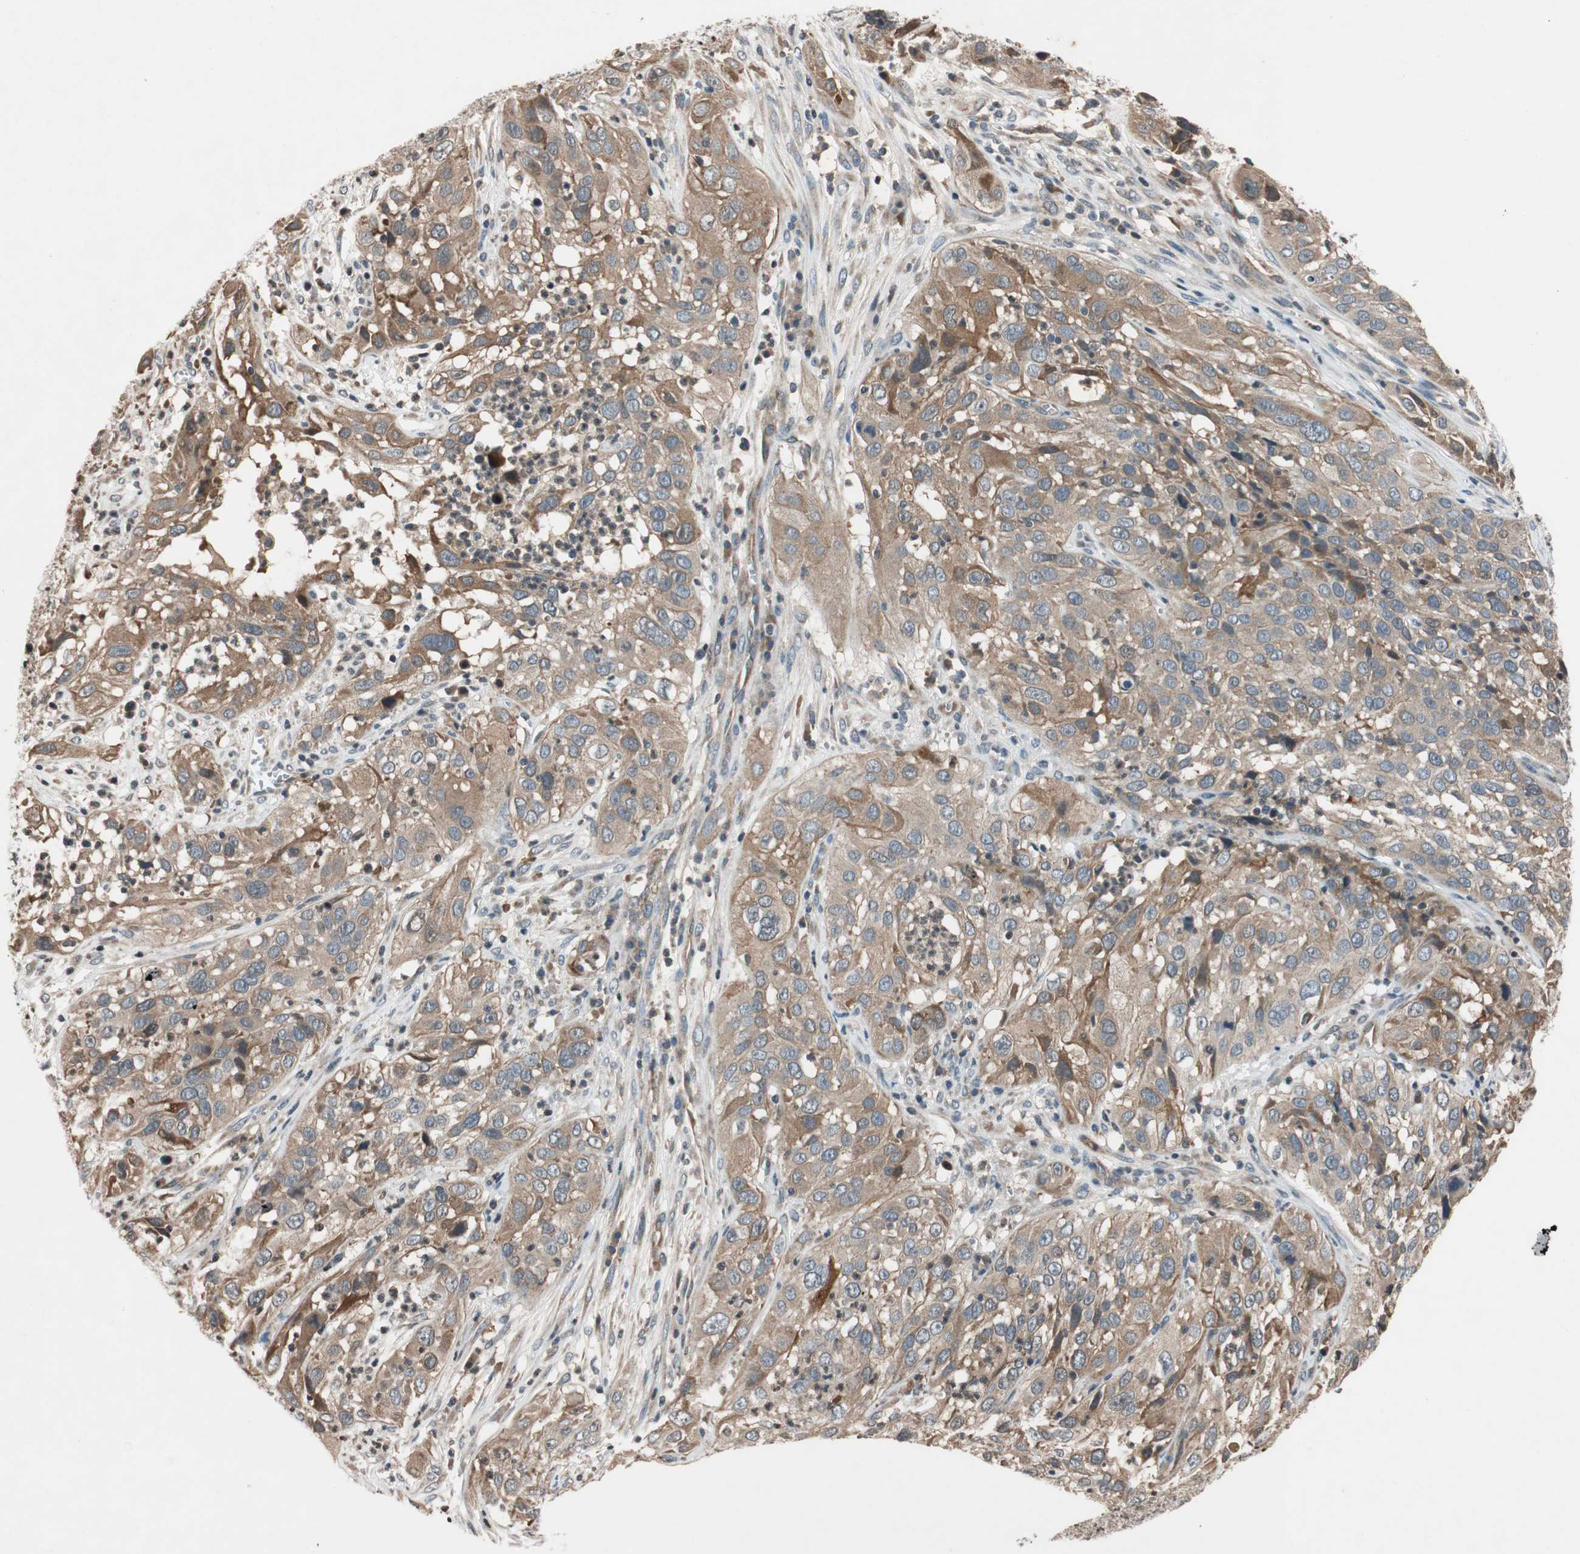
{"staining": {"intensity": "moderate", "quantity": ">75%", "location": "cytoplasmic/membranous"}, "tissue": "cervical cancer", "cell_type": "Tumor cells", "image_type": "cancer", "snomed": [{"axis": "morphology", "description": "Squamous cell carcinoma, NOS"}, {"axis": "topography", "description": "Cervix"}], "caption": "The photomicrograph displays immunohistochemical staining of cervical squamous cell carcinoma. There is moderate cytoplasmic/membranous positivity is present in approximately >75% of tumor cells.", "gene": "GCLM", "patient": {"sex": "female", "age": 32}}